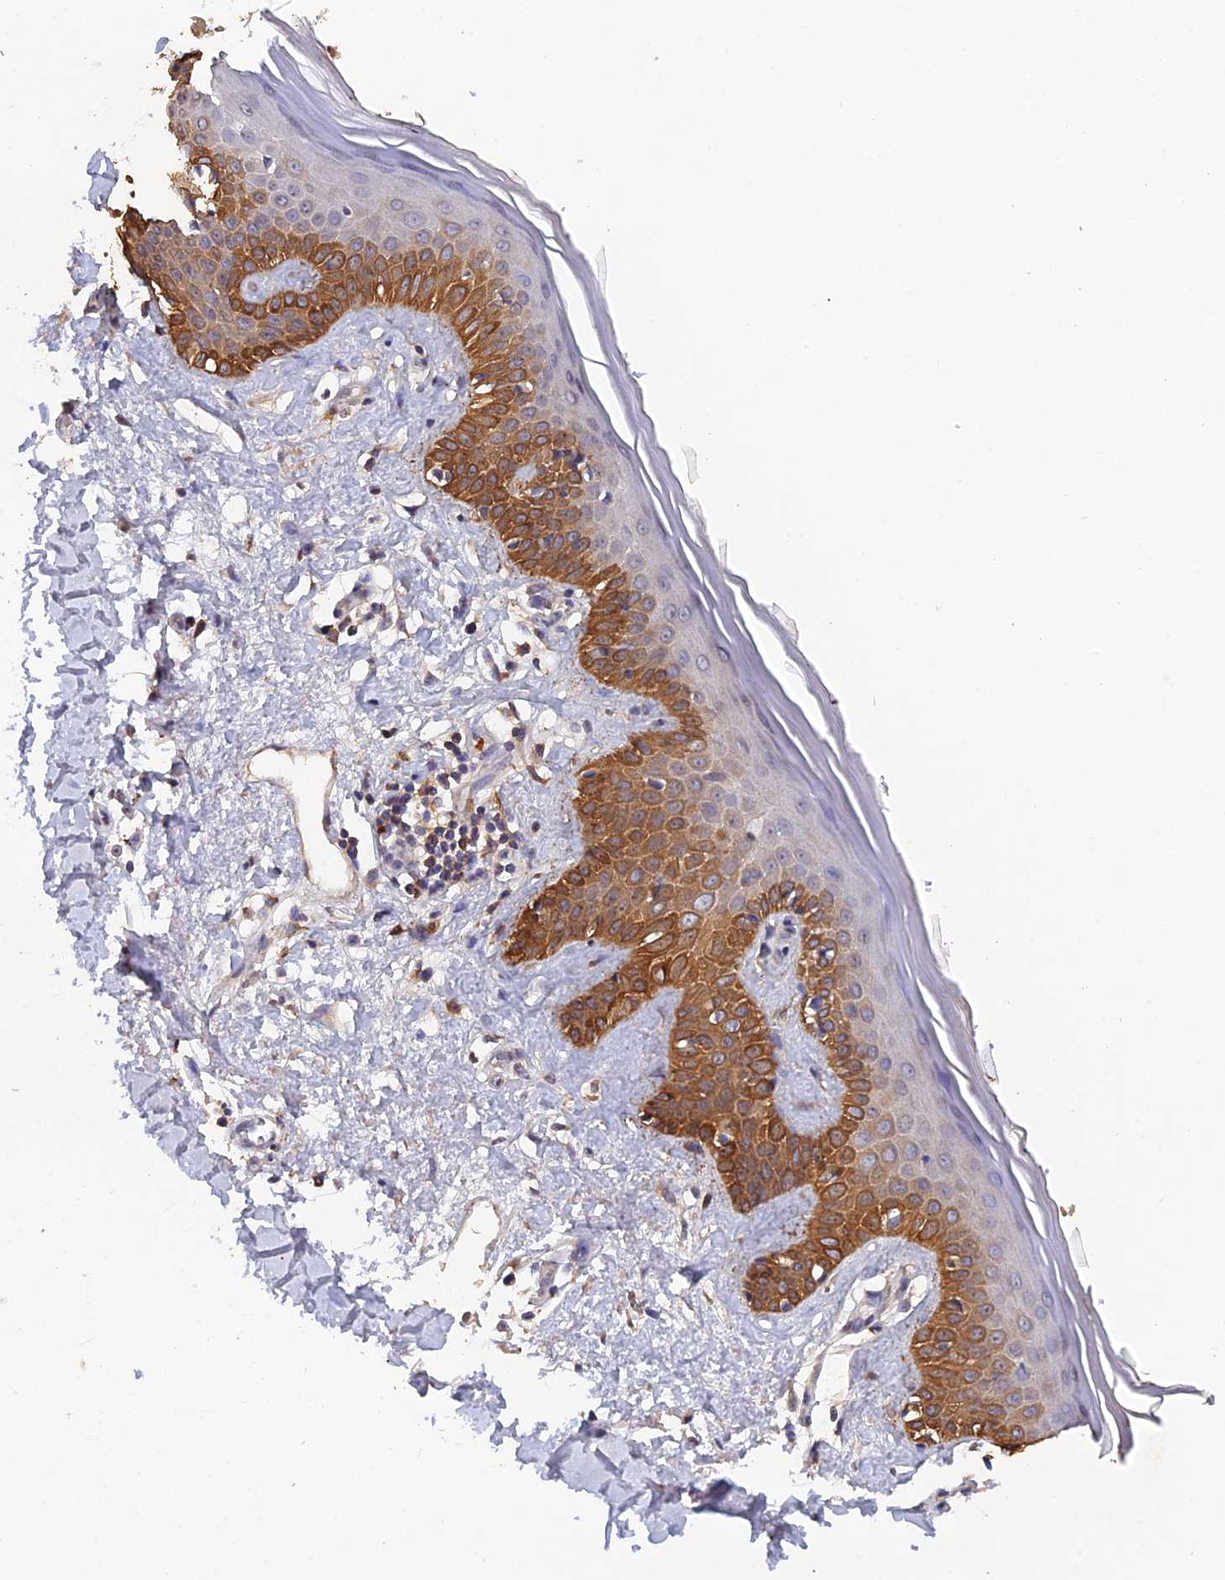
{"staining": {"intensity": "negative", "quantity": "none", "location": "none"}, "tissue": "skin", "cell_type": "Fibroblasts", "image_type": "normal", "snomed": [{"axis": "morphology", "description": "Normal tissue, NOS"}, {"axis": "topography", "description": "Skin"}], "caption": "The histopathology image demonstrates no staining of fibroblasts in normal skin.", "gene": "SLC39A13", "patient": {"sex": "female", "age": 64}}